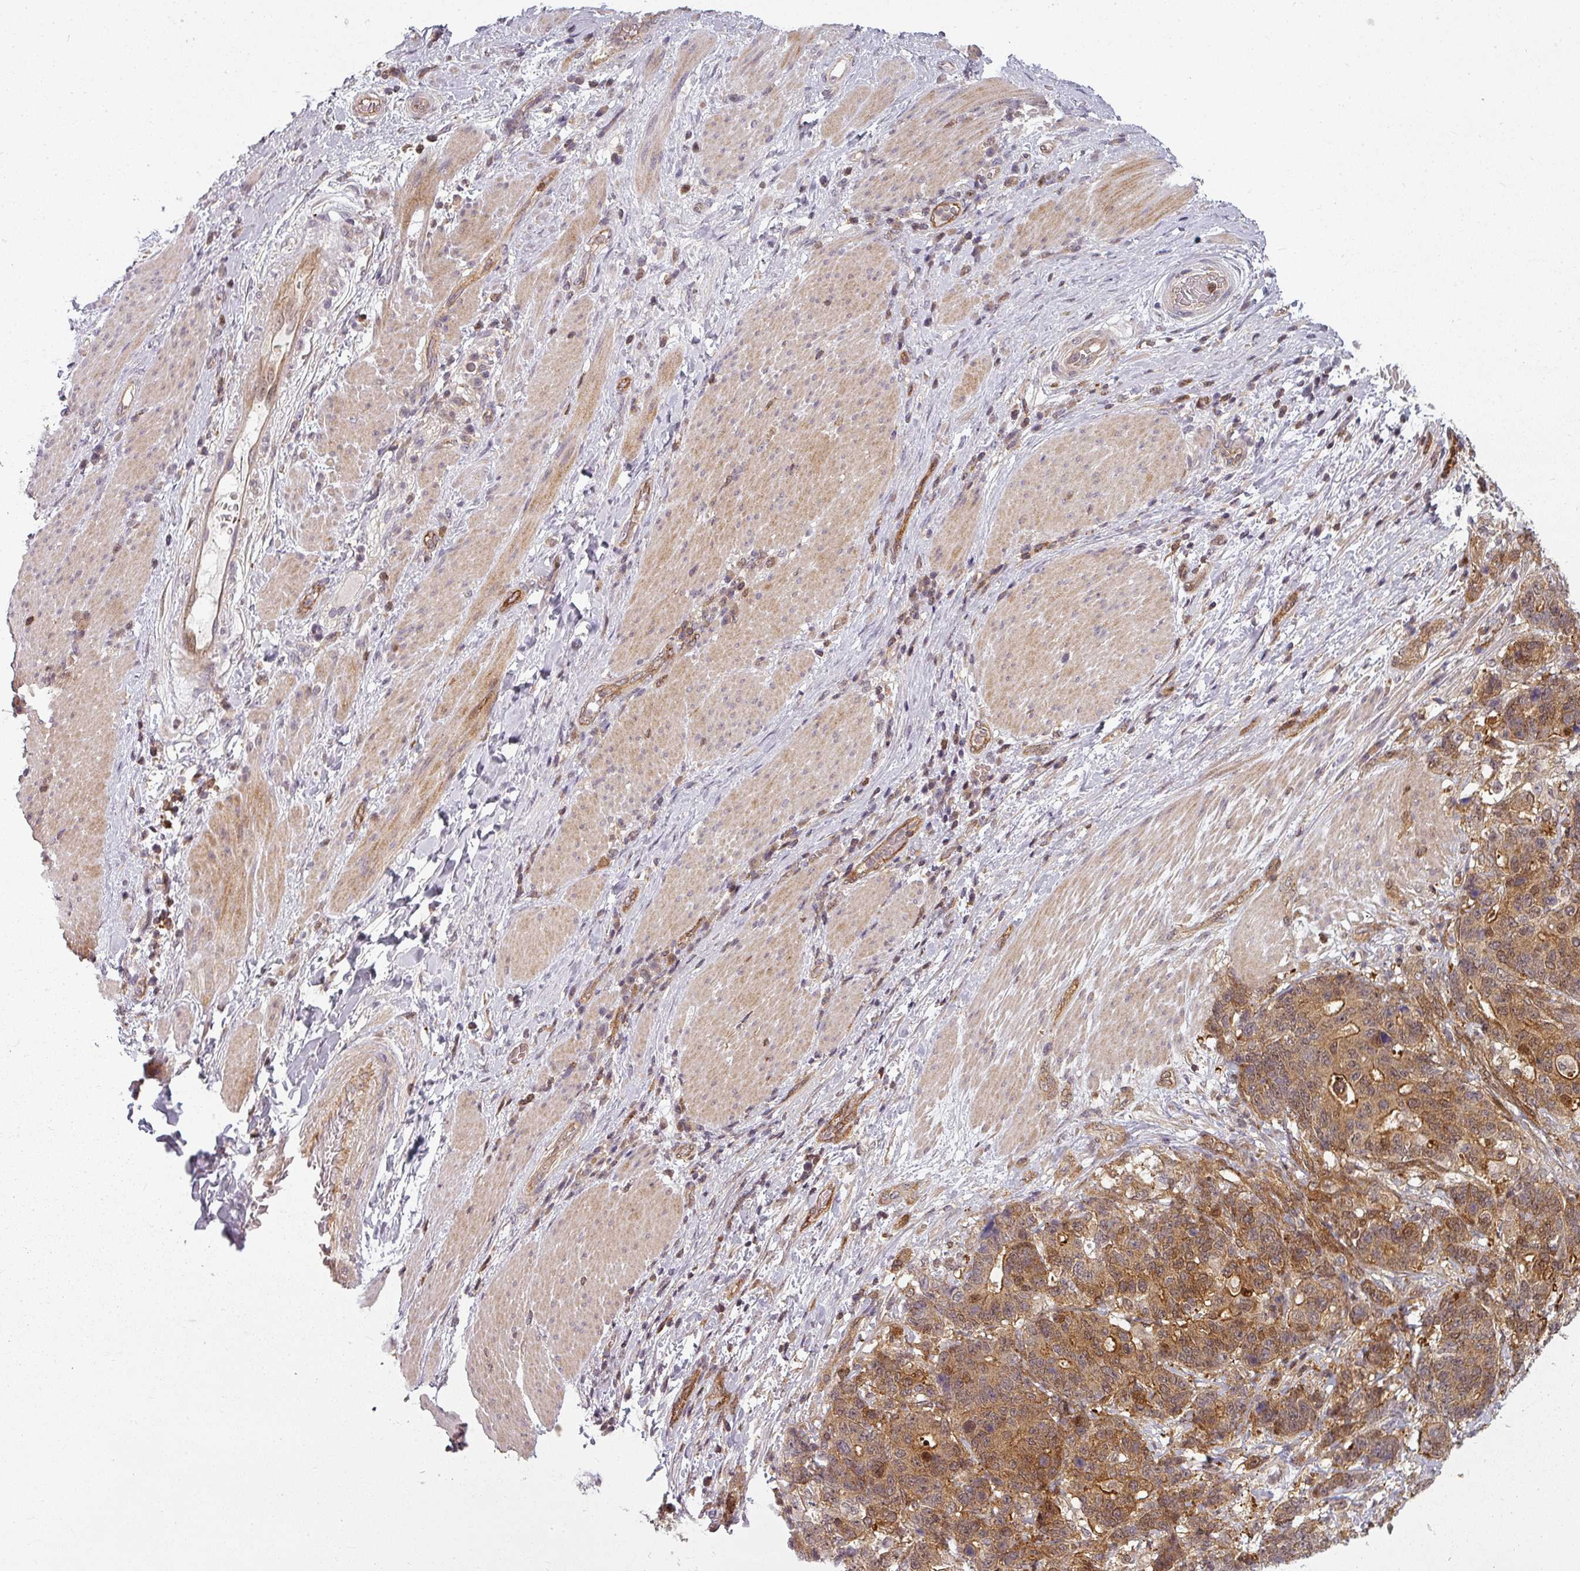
{"staining": {"intensity": "moderate", "quantity": ">75%", "location": "cytoplasmic/membranous"}, "tissue": "stomach cancer", "cell_type": "Tumor cells", "image_type": "cancer", "snomed": [{"axis": "morphology", "description": "Normal tissue, NOS"}, {"axis": "morphology", "description": "Adenocarcinoma, NOS"}, {"axis": "topography", "description": "Stomach"}], "caption": "Stomach cancer stained with immunohistochemistry (IHC) displays moderate cytoplasmic/membranous positivity in about >75% of tumor cells.", "gene": "CLIC1", "patient": {"sex": "female", "age": 64}}